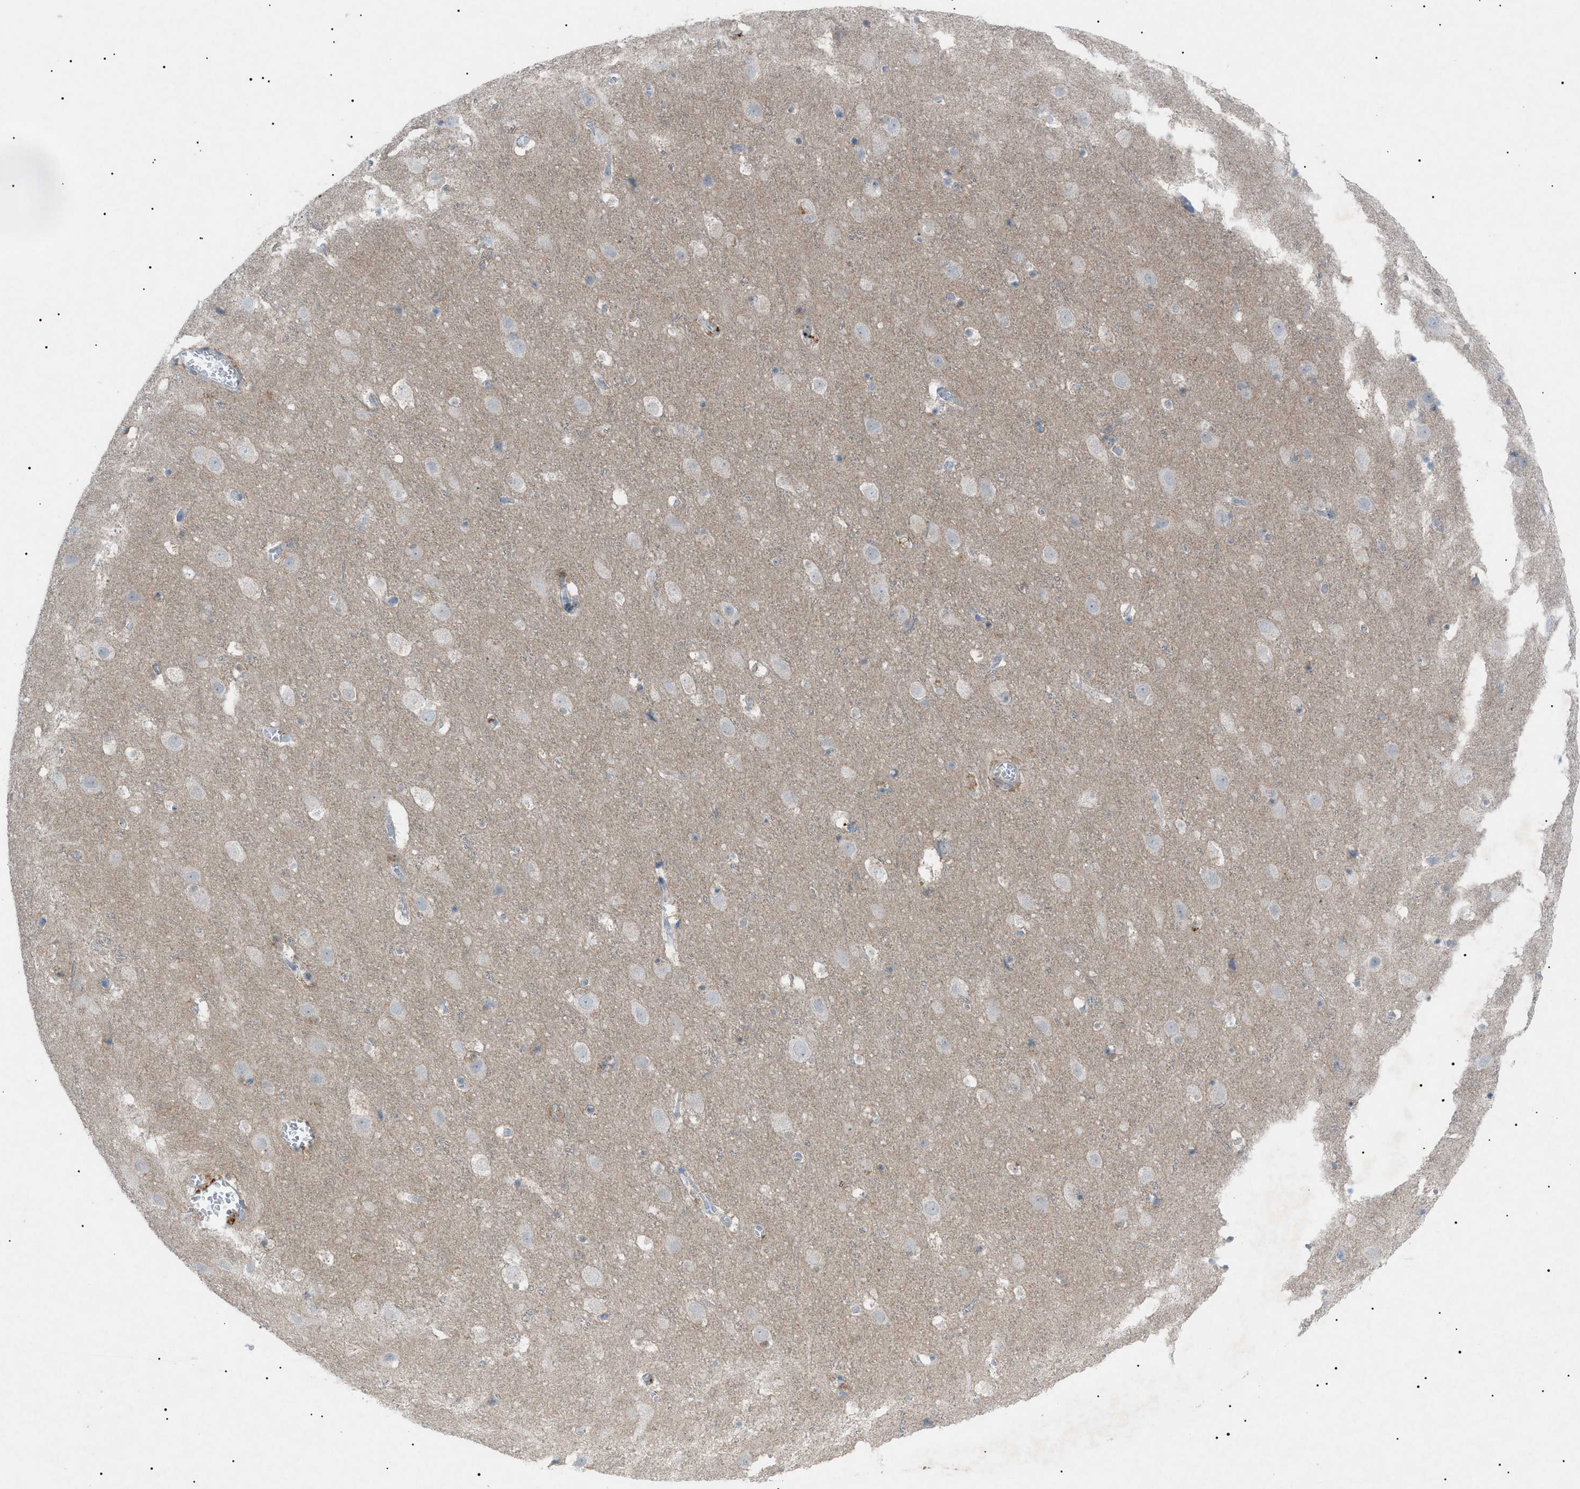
{"staining": {"intensity": "negative", "quantity": "none", "location": "none"}, "tissue": "cerebral cortex", "cell_type": "Endothelial cells", "image_type": "normal", "snomed": [{"axis": "morphology", "description": "Normal tissue, NOS"}, {"axis": "topography", "description": "Cerebral cortex"}], "caption": "A high-resolution histopathology image shows immunohistochemistry staining of unremarkable cerebral cortex, which reveals no significant expression in endothelial cells. The staining was performed using DAB to visualize the protein expression in brown, while the nuclei were stained in blue with hematoxylin (Magnification: 20x).", "gene": "BTK", "patient": {"sex": "male", "age": 45}}